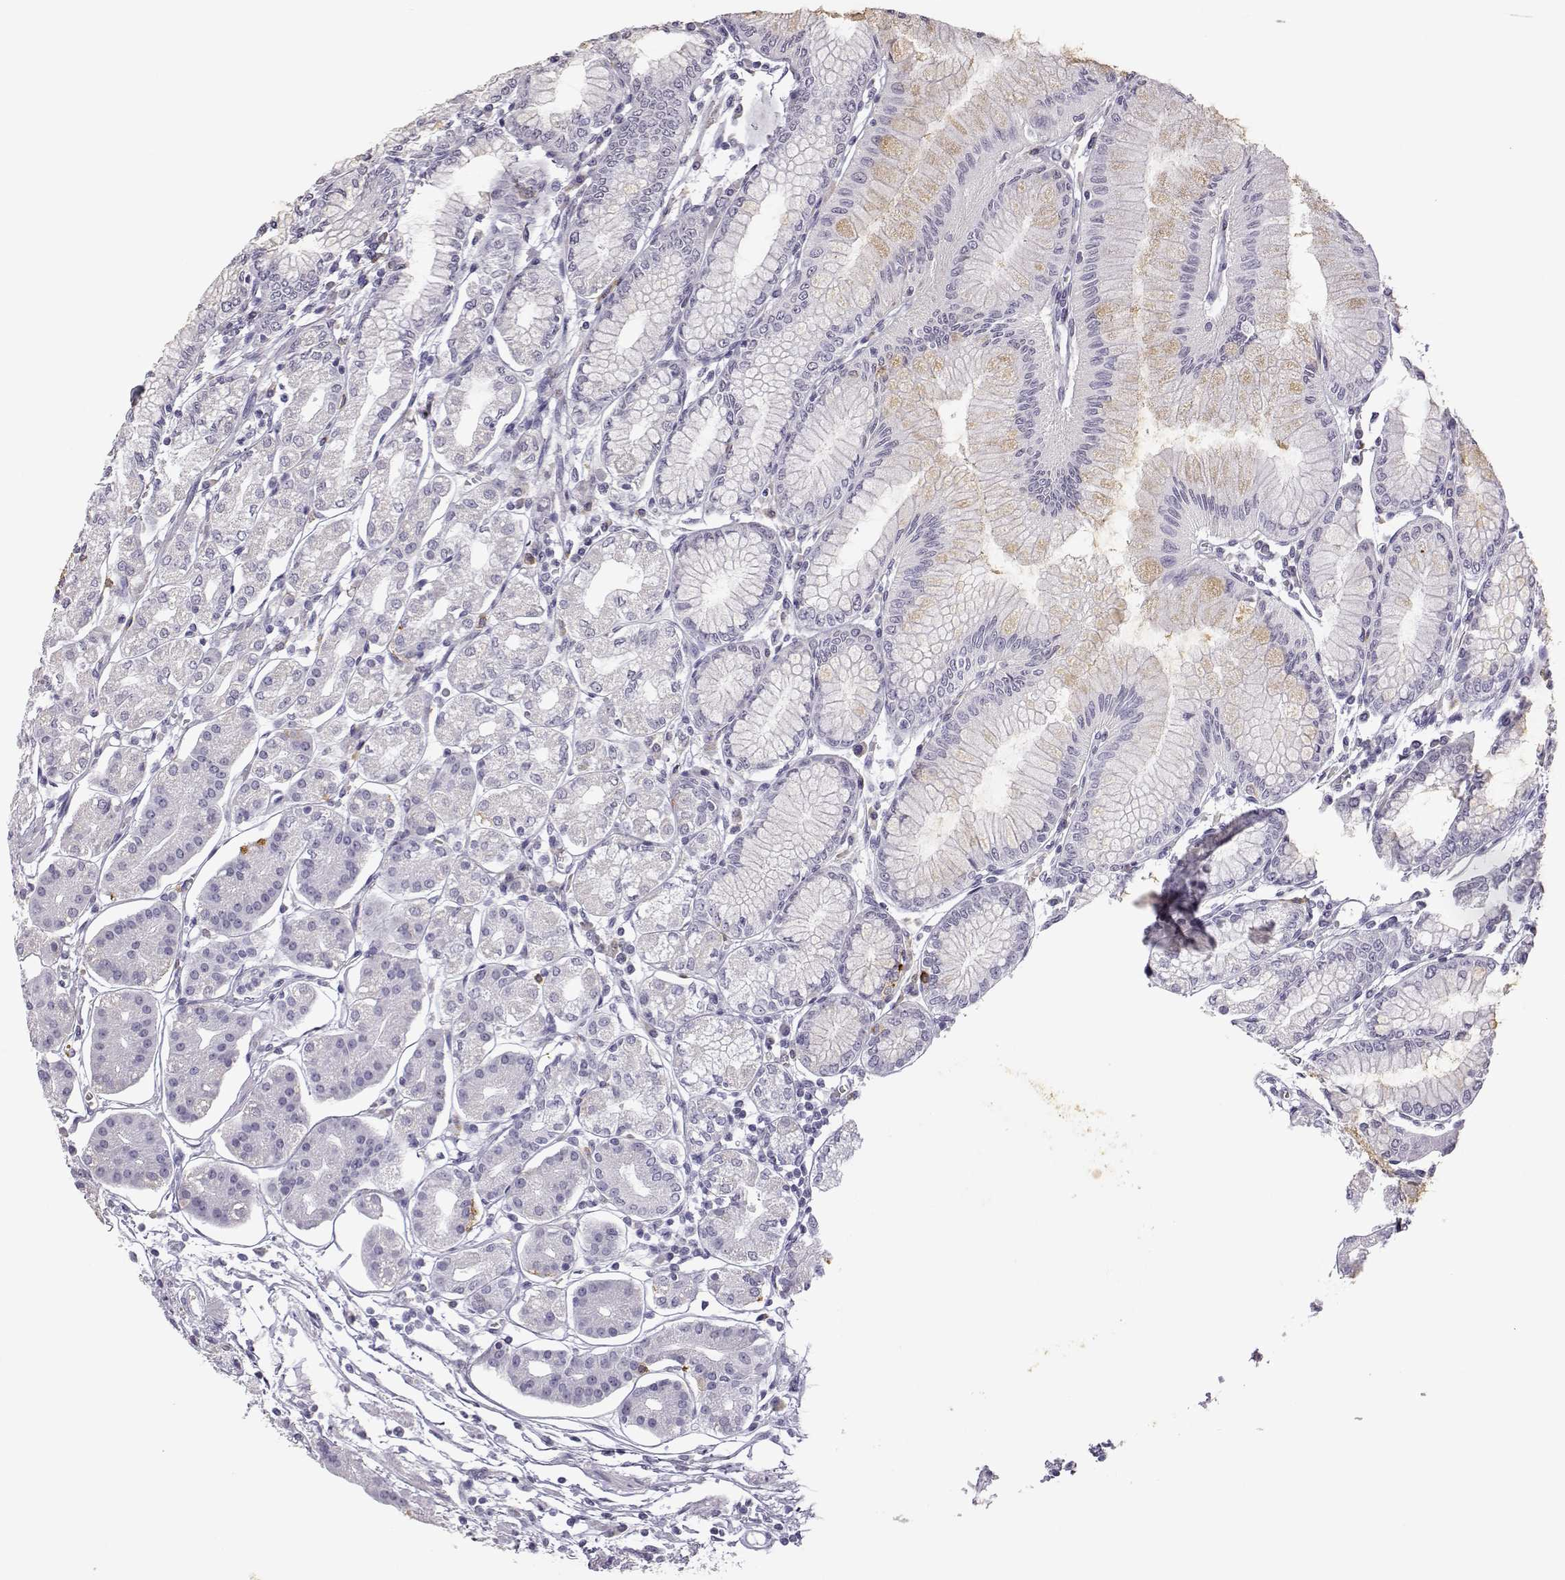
{"staining": {"intensity": "negative", "quantity": "none", "location": "none"}, "tissue": "stomach", "cell_type": "Glandular cells", "image_type": "normal", "snomed": [{"axis": "morphology", "description": "Normal tissue, NOS"}, {"axis": "topography", "description": "Skeletal muscle"}, {"axis": "topography", "description": "Stomach"}], "caption": "The histopathology image displays no staining of glandular cells in benign stomach.", "gene": "VGF", "patient": {"sex": "female", "age": 57}}